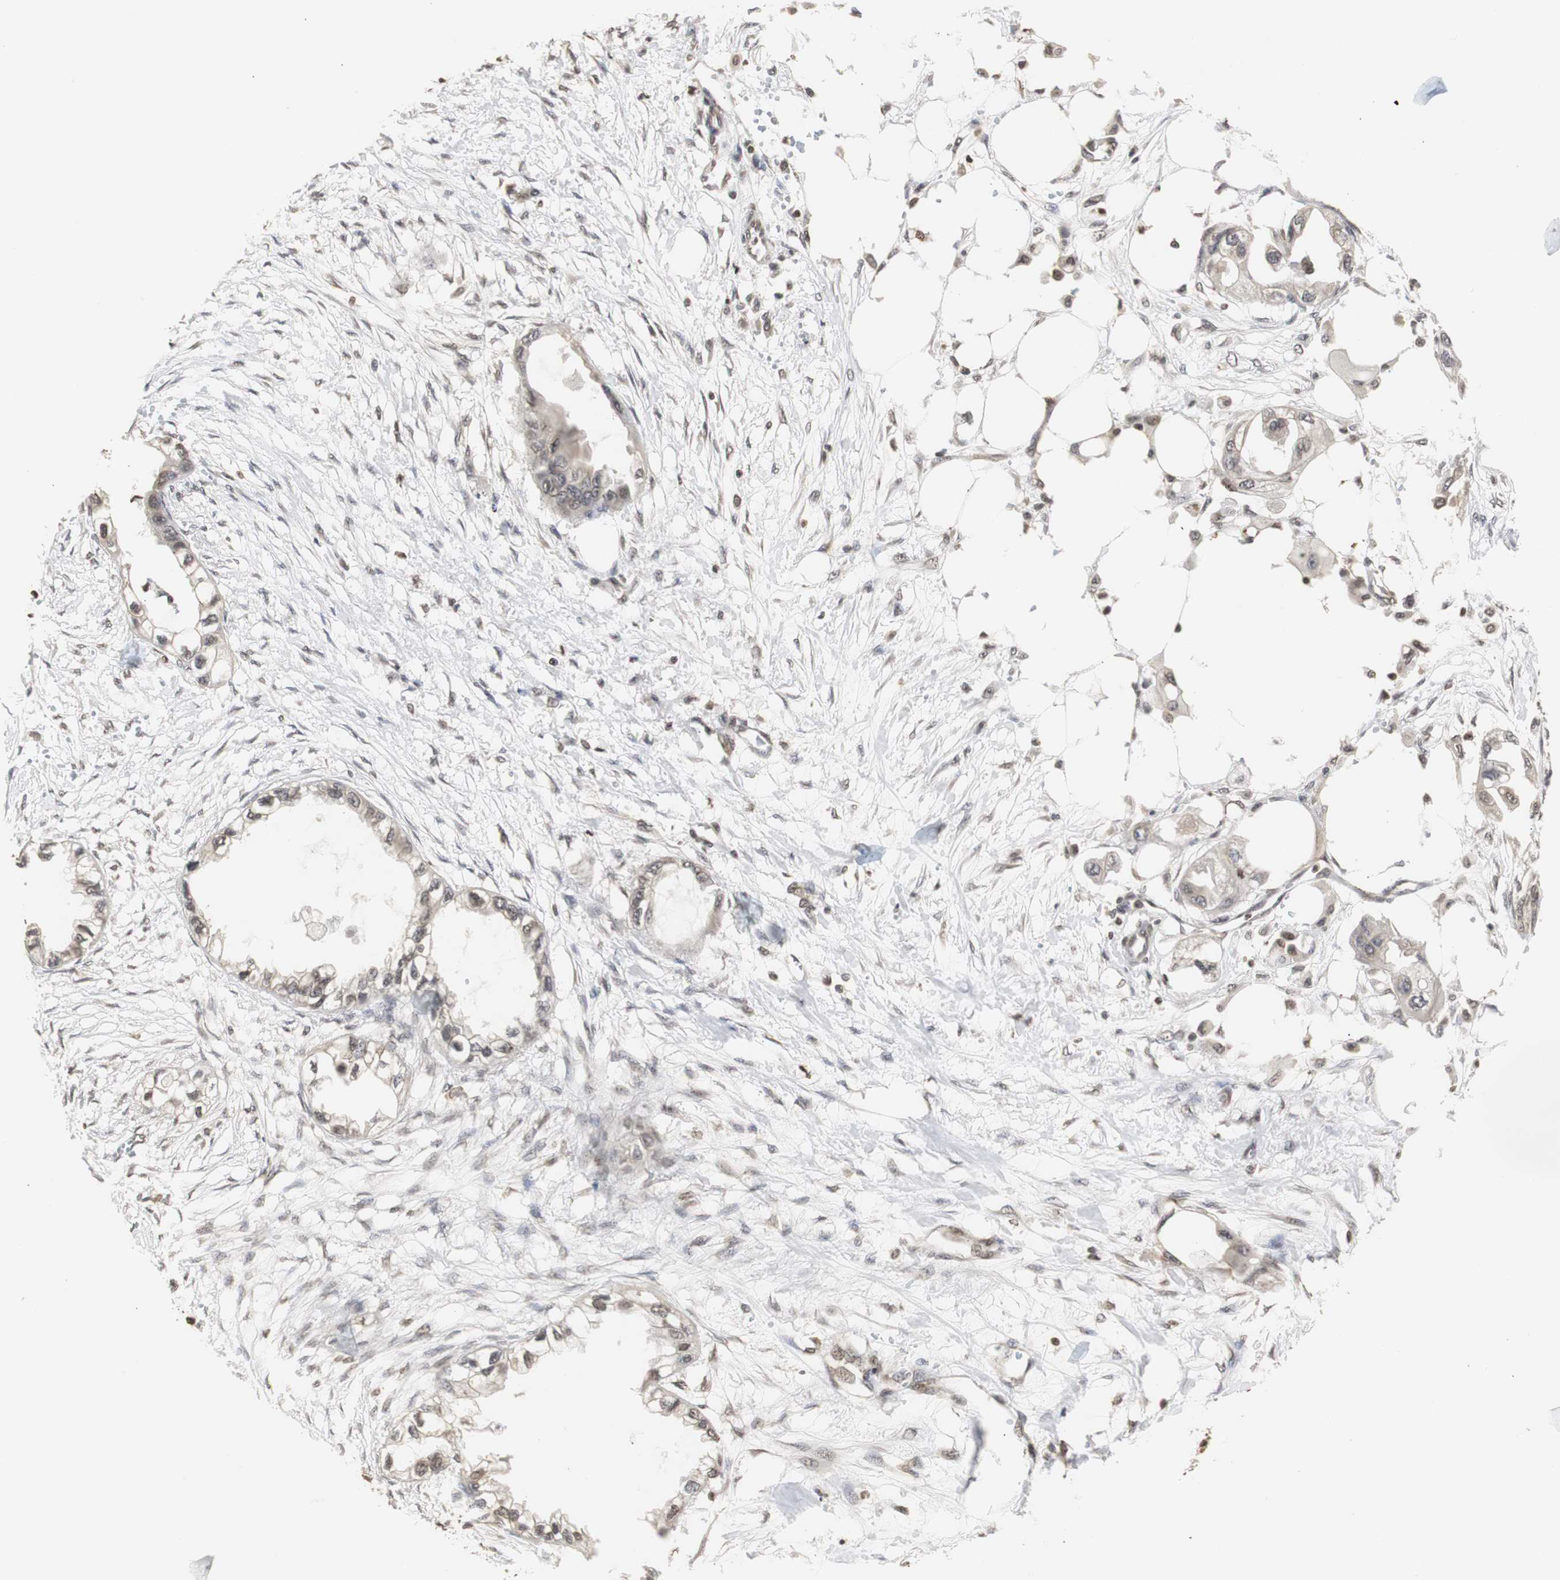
{"staining": {"intensity": "weak", "quantity": "<25%", "location": "nuclear"}, "tissue": "endometrial cancer", "cell_type": "Tumor cells", "image_type": "cancer", "snomed": [{"axis": "morphology", "description": "Adenocarcinoma, NOS"}, {"axis": "topography", "description": "Endometrium"}], "caption": "Tumor cells show no significant protein positivity in endometrial cancer (adenocarcinoma).", "gene": "ZFC3H1", "patient": {"sex": "female", "age": 67}}